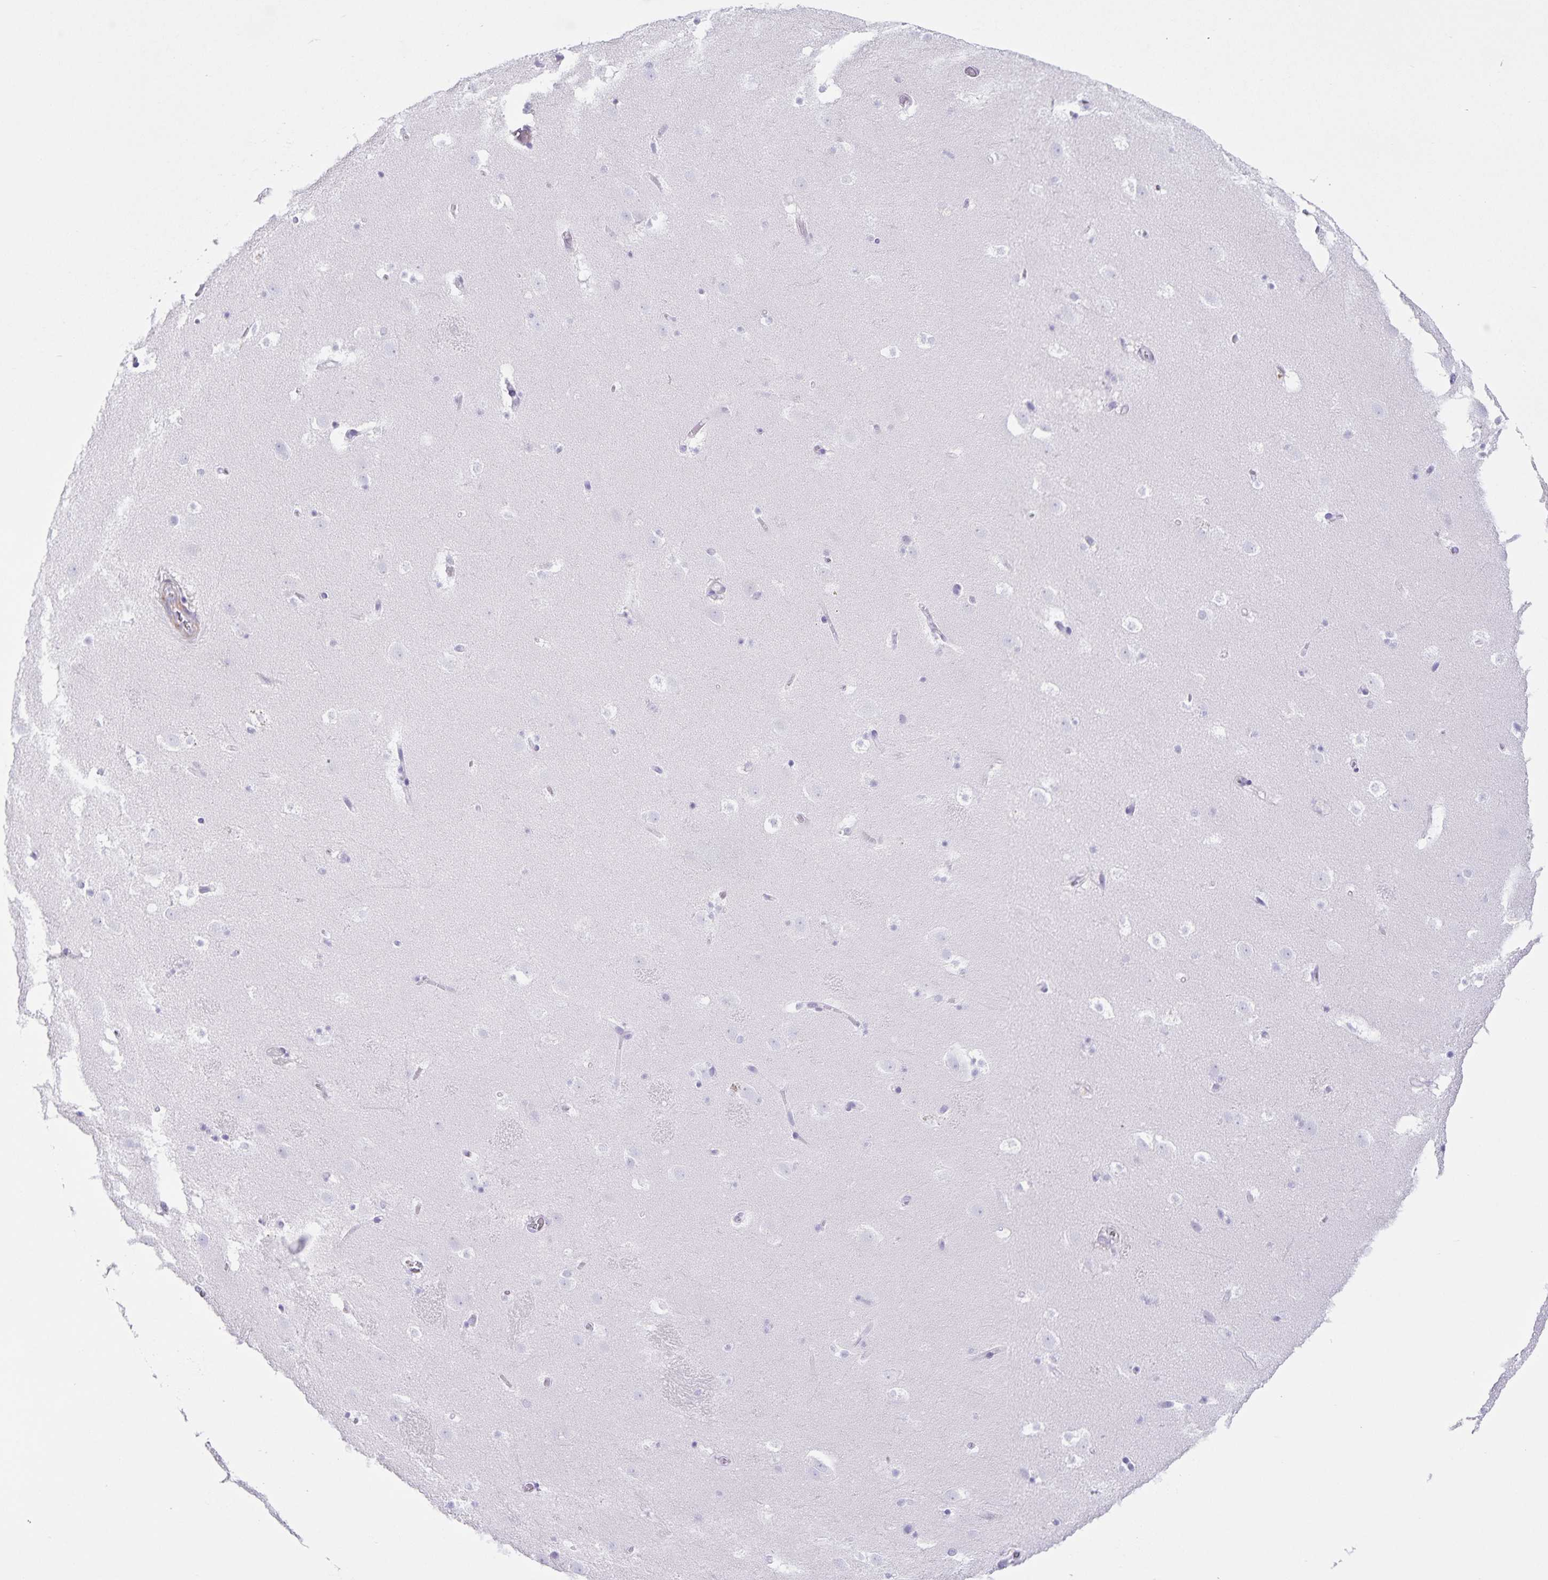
{"staining": {"intensity": "negative", "quantity": "none", "location": "none"}, "tissue": "caudate", "cell_type": "Glial cells", "image_type": "normal", "snomed": [{"axis": "morphology", "description": "Normal tissue, NOS"}, {"axis": "topography", "description": "Lateral ventricle wall"}], "caption": "Micrograph shows no significant protein positivity in glial cells of normal caudate. Brightfield microscopy of immunohistochemistry (IHC) stained with DAB (3,3'-diaminobenzidine) (brown) and hematoxylin (blue), captured at high magnification.", "gene": "C11orf42", "patient": {"sex": "male", "age": 37}}